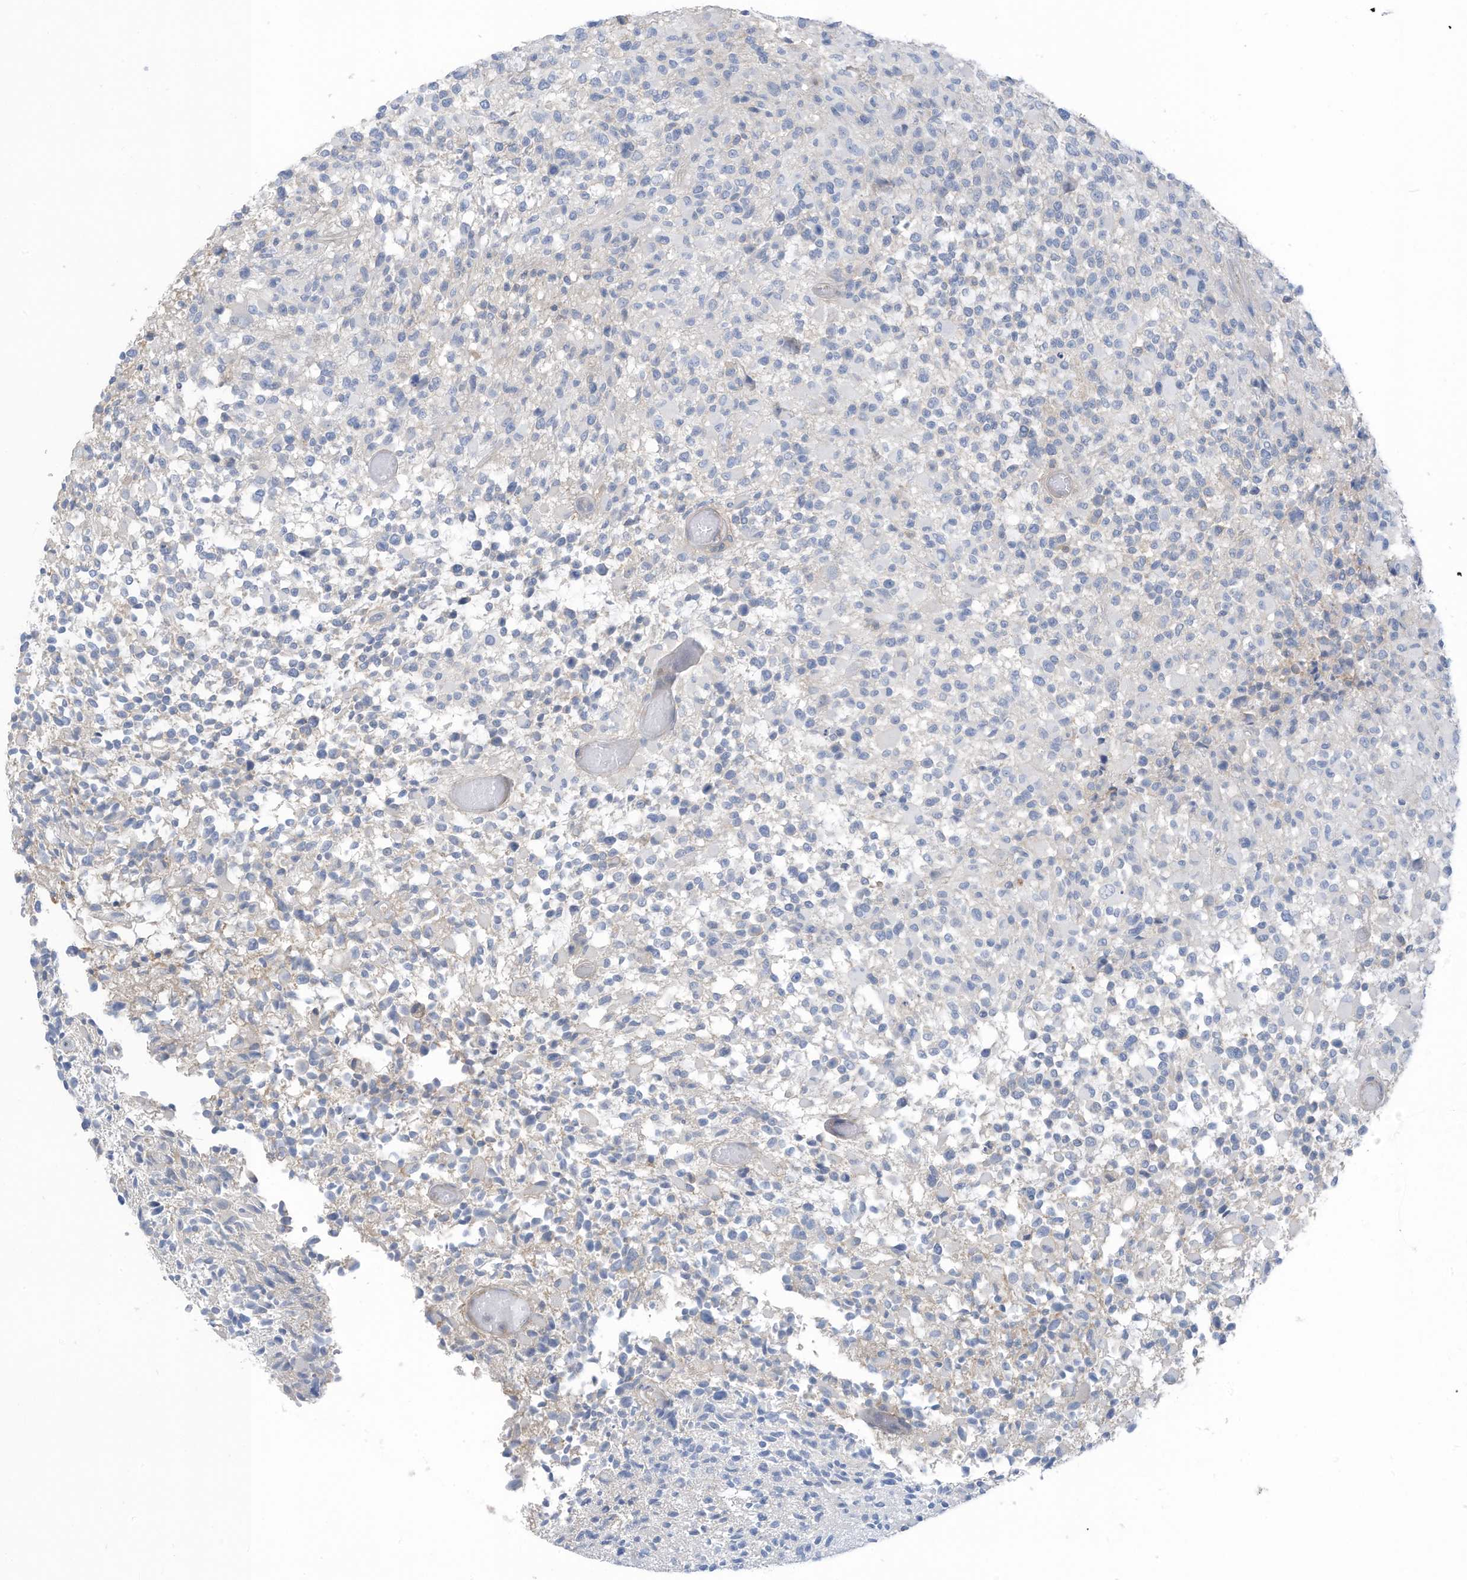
{"staining": {"intensity": "negative", "quantity": "none", "location": "none"}, "tissue": "glioma", "cell_type": "Tumor cells", "image_type": "cancer", "snomed": [{"axis": "morphology", "description": "Glioma, malignant, High grade"}, {"axis": "morphology", "description": "Glioblastoma, NOS"}, {"axis": "topography", "description": "Brain"}], "caption": "Photomicrograph shows no significant protein expression in tumor cells of high-grade glioma (malignant).", "gene": "ZNF846", "patient": {"sex": "male", "age": 60}}